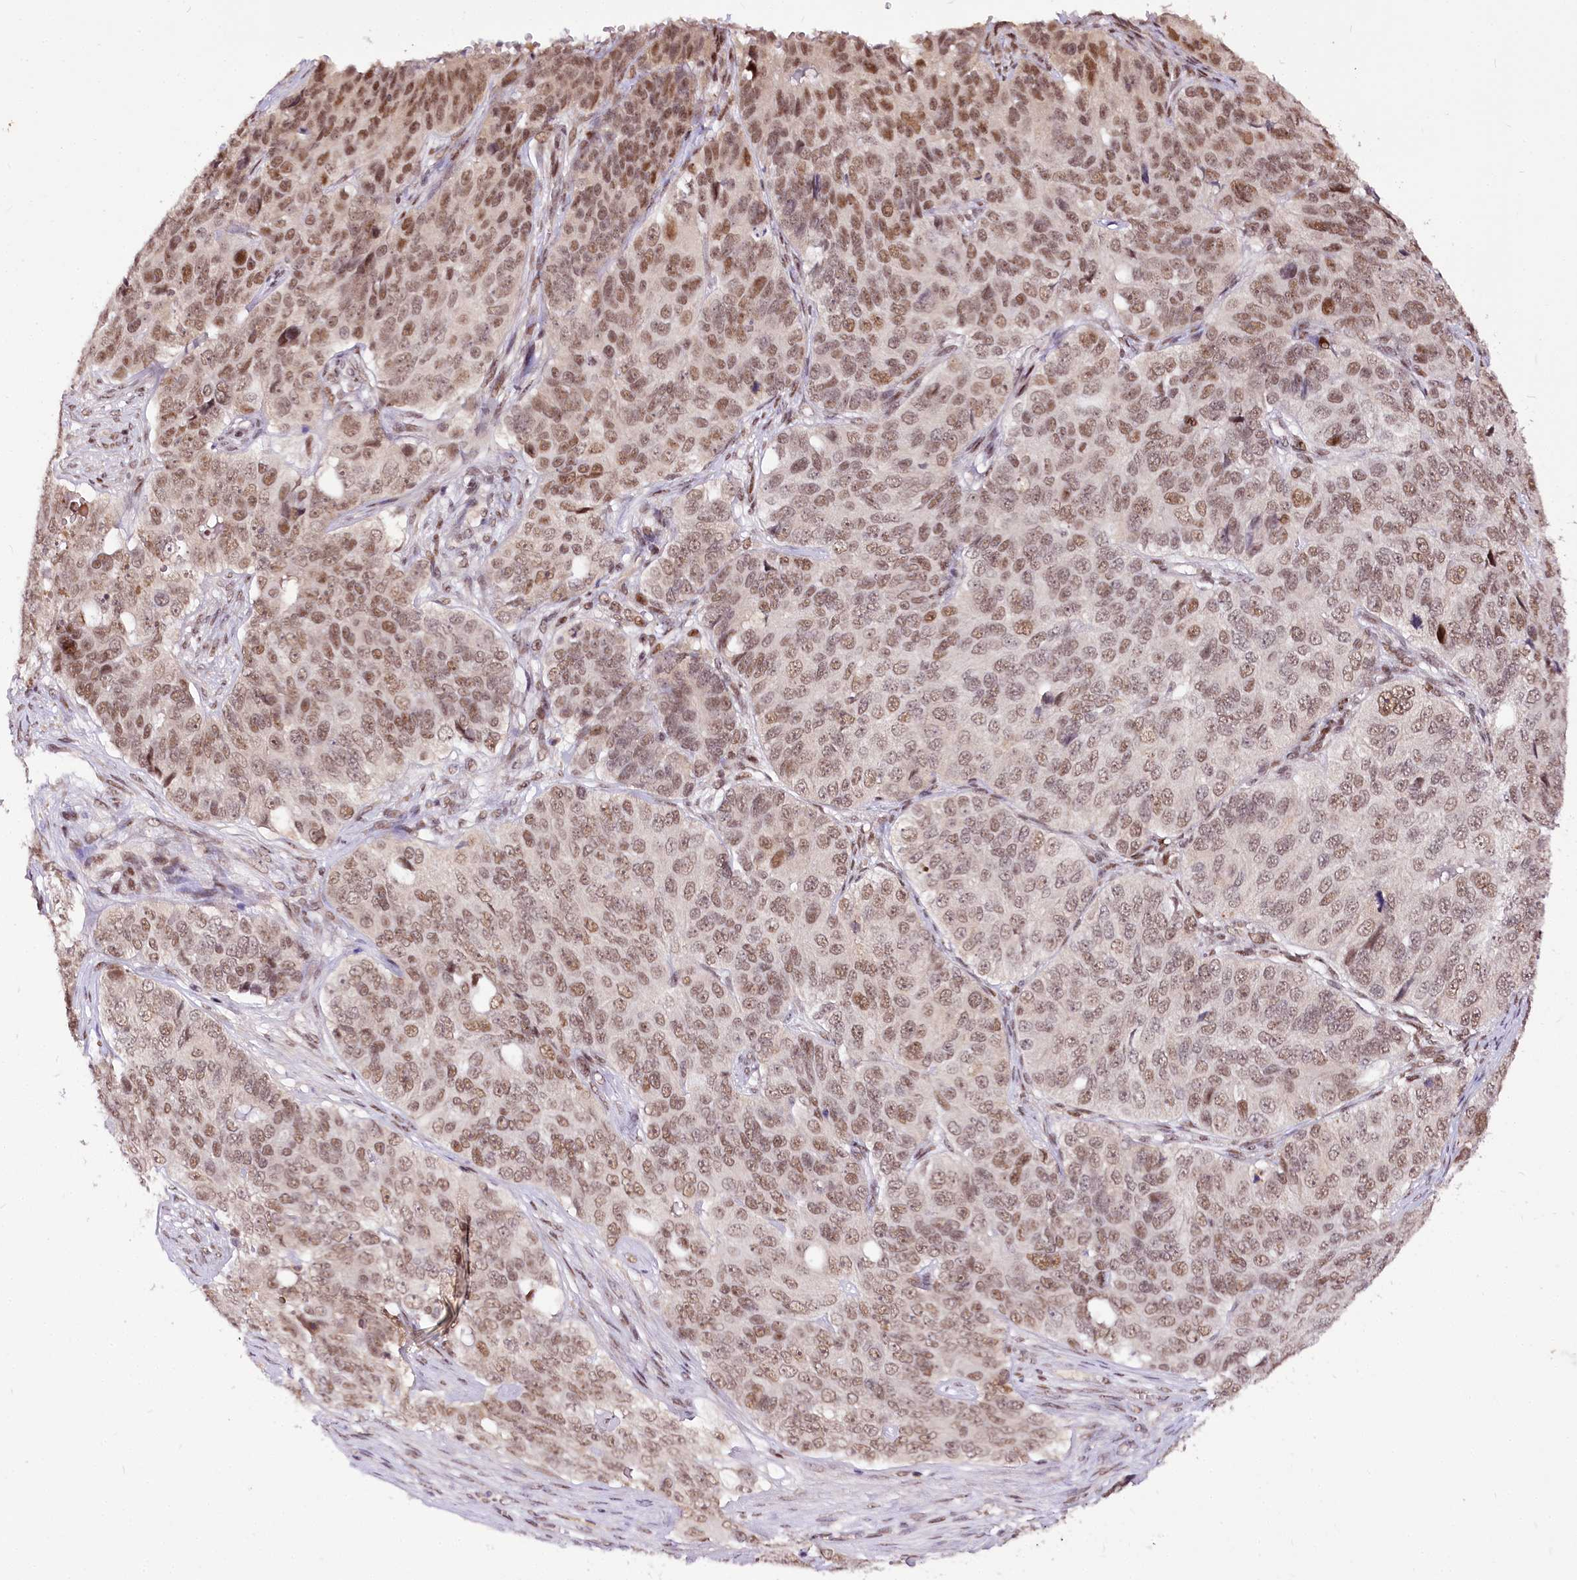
{"staining": {"intensity": "moderate", "quantity": ">75%", "location": "nuclear"}, "tissue": "ovarian cancer", "cell_type": "Tumor cells", "image_type": "cancer", "snomed": [{"axis": "morphology", "description": "Carcinoma, endometroid"}, {"axis": "topography", "description": "Ovary"}], "caption": "Immunohistochemical staining of human ovarian endometroid carcinoma shows medium levels of moderate nuclear staining in about >75% of tumor cells. The protein is shown in brown color, while the nuclei are stained blue.", "gene": "POLA2", "patient": {"sex": "female", "age": 51}}